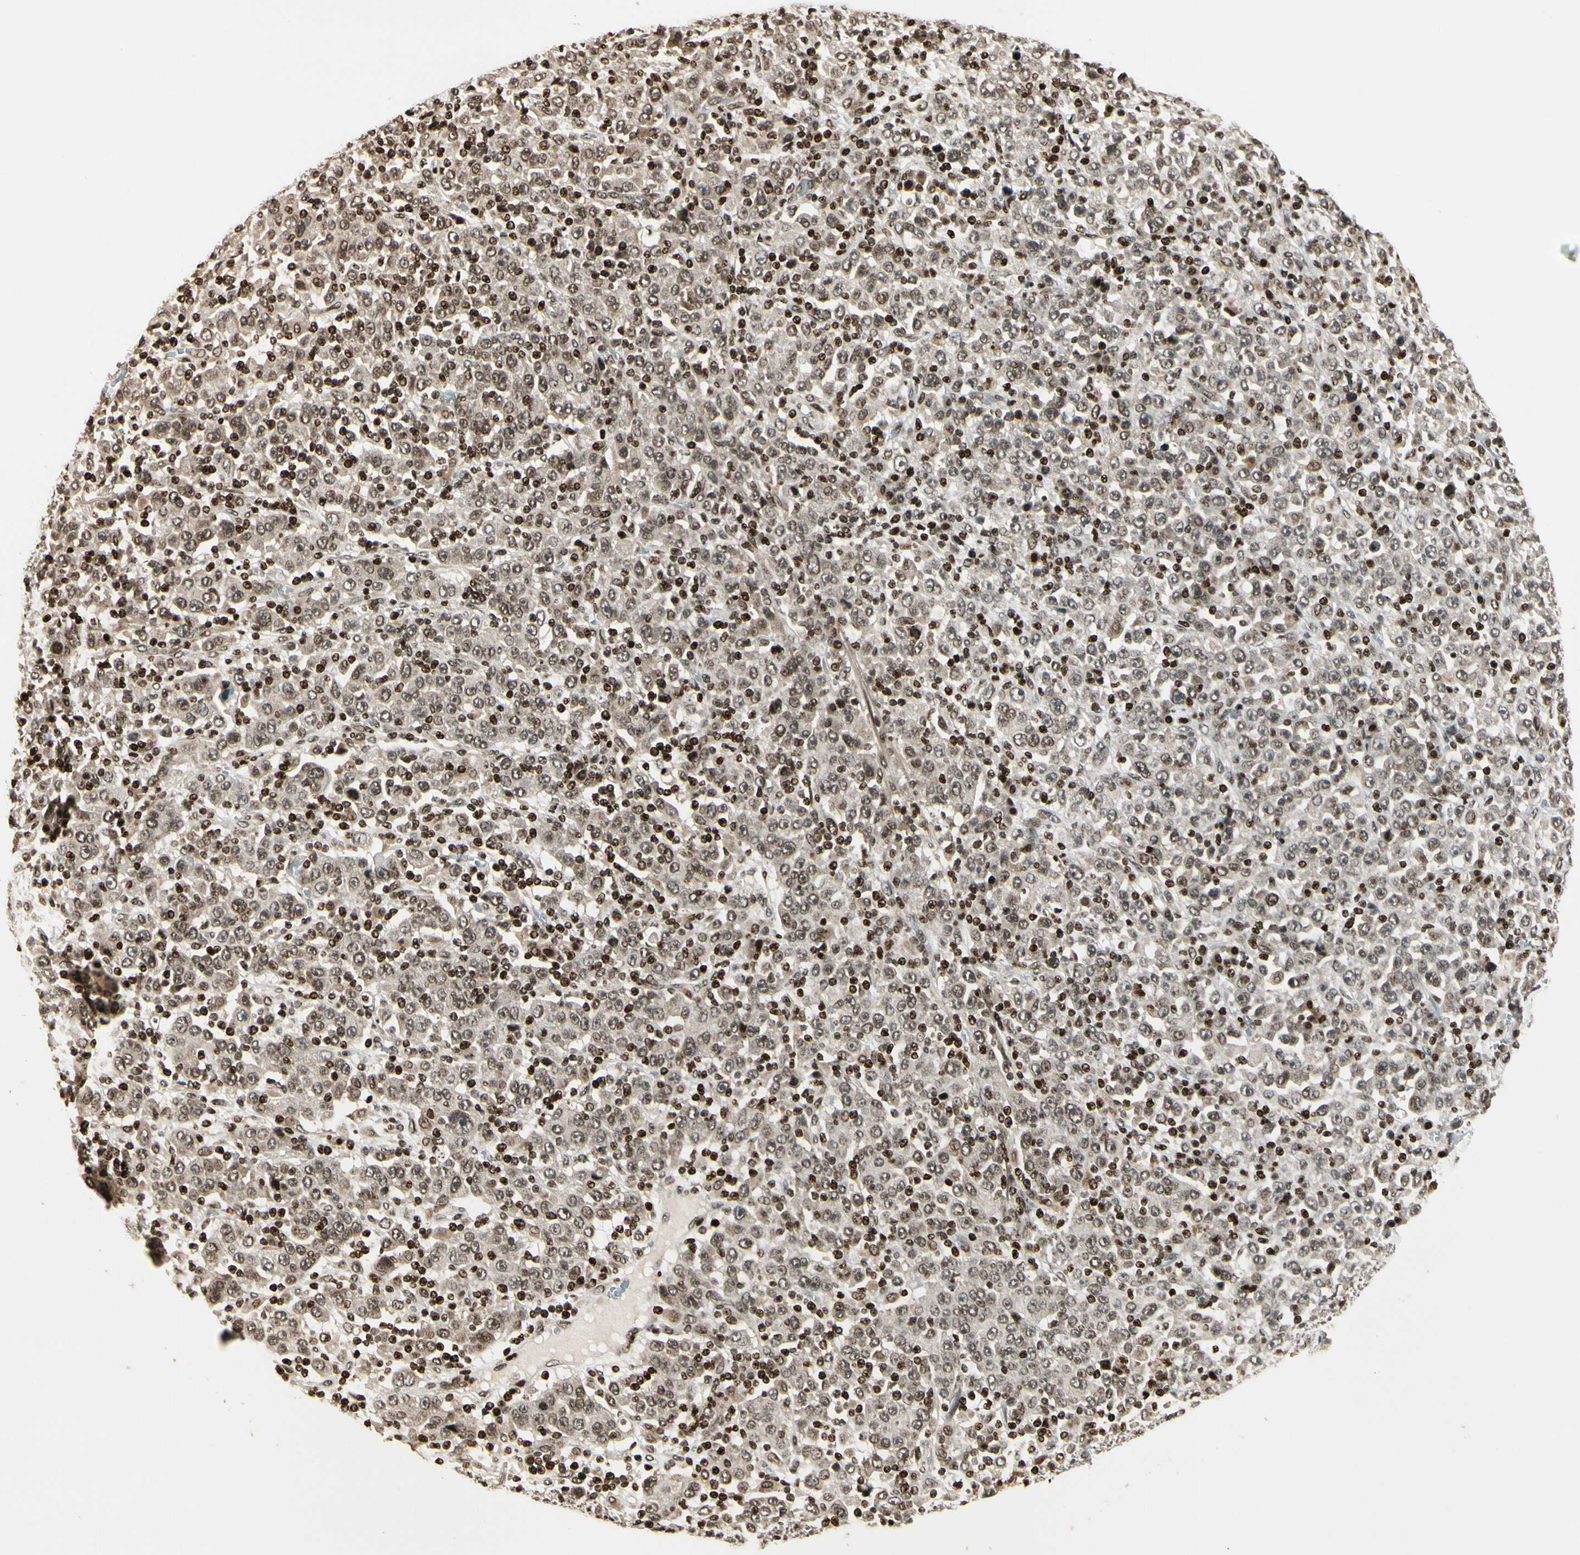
{"staining": {"intensity": "weak", "quantity": ">75%", "location": "cytoplasmic/membranous,nuclear"}, "tissue": "stomach cancer", "cell_type": "Tumor cells", "image_type": "cancer", "snomed": [{"axis": "morphology", "description": "Normal tissue, NOS"}, {"axis": "morphology", "description": "Adenocarcinoma, NOS"}, {"axis": "topography", "description": "Stomach, upper"}, {"axis": "topography", "description": "Stomach"}], "caption": "A high-resolution photomicrograph shows immunohistochemistry staining of adenocarcinoma (stomach), which reveals weak cytoplasmic/membranous and nuclear expression in about >75% of tumor cells.", "gene": "TSHZ3", "patient": {"sex": "male", "age": 59}}